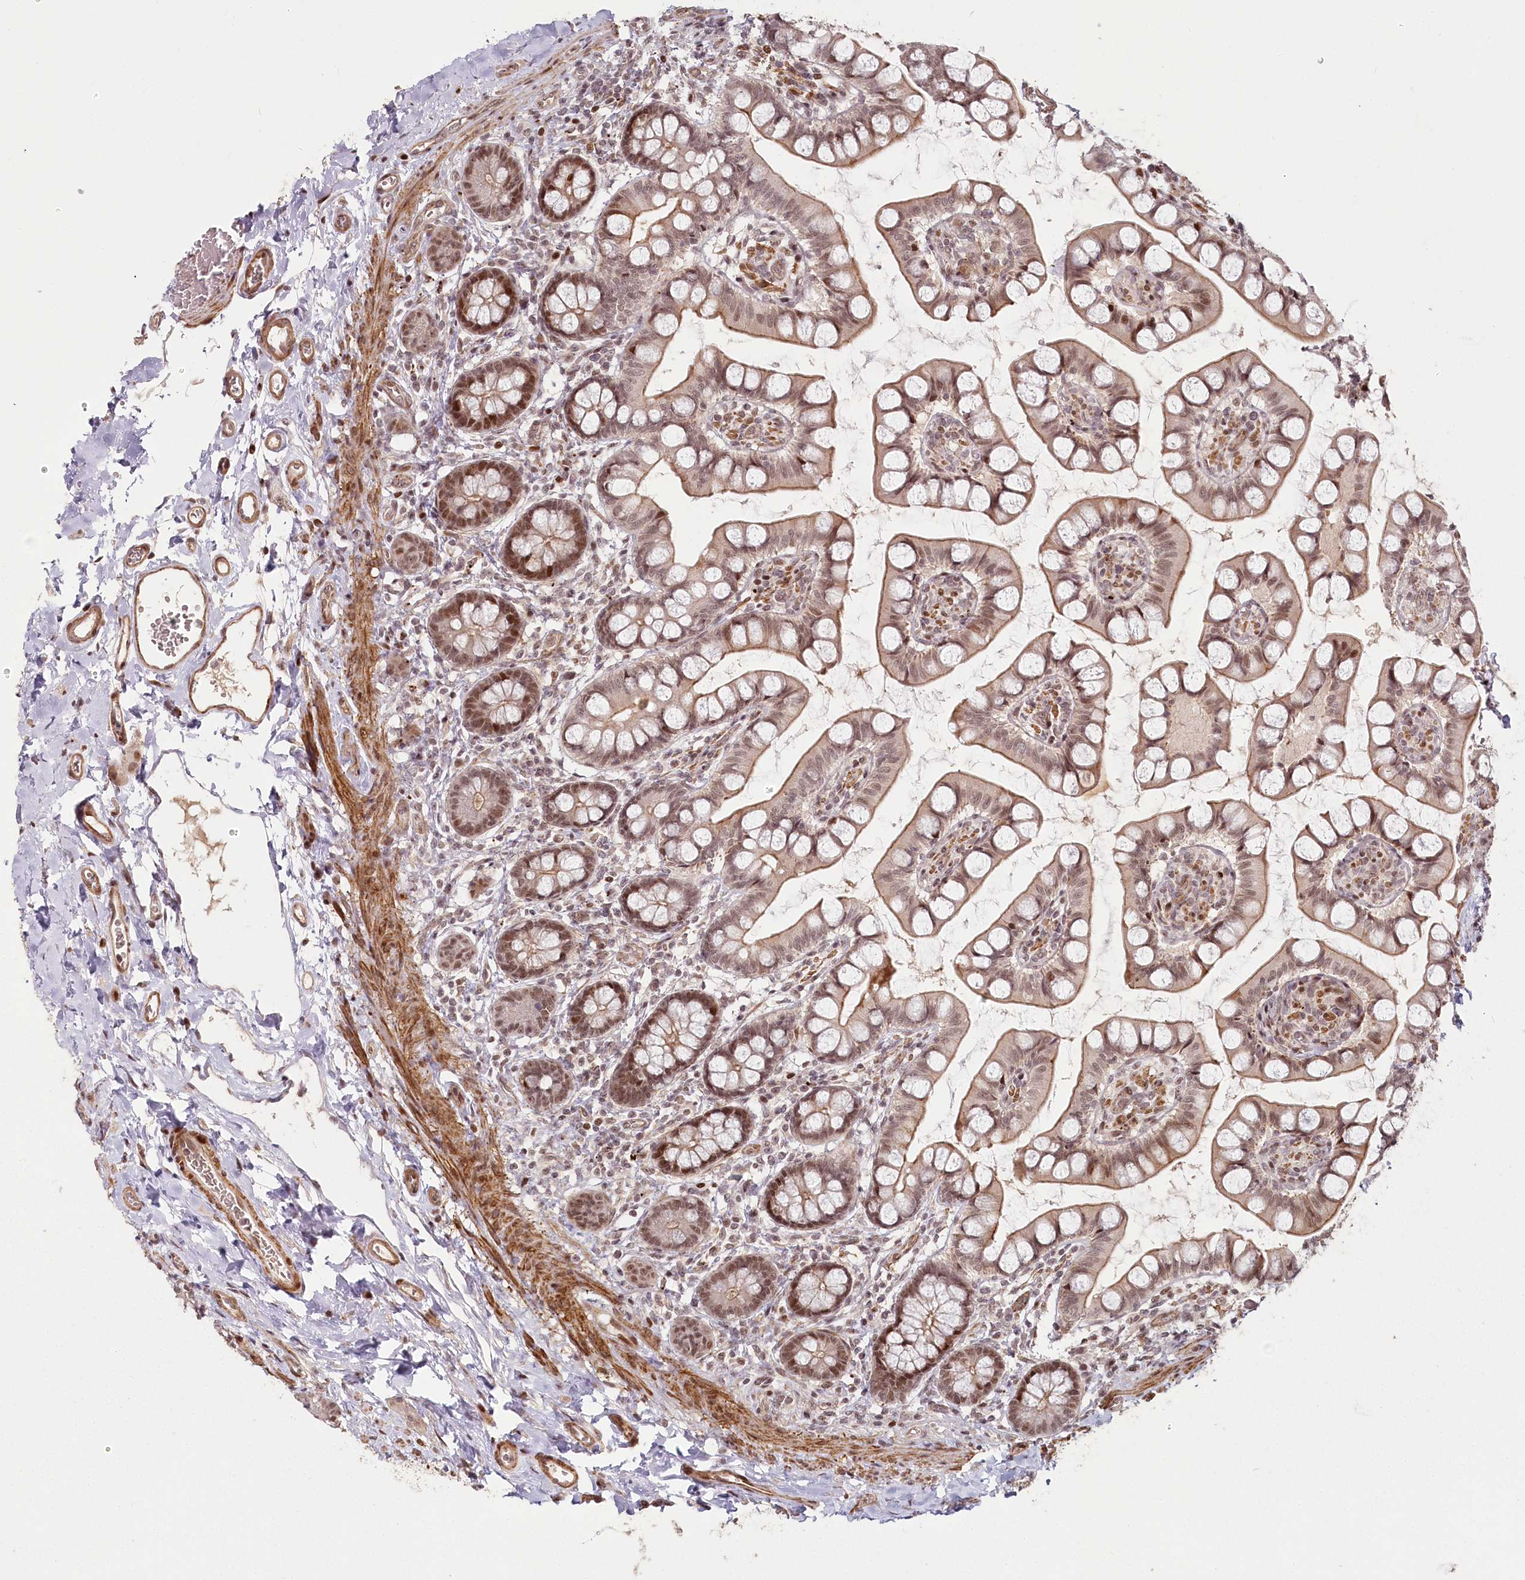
{"staining": {"intensity": "moderate", "quantity": ">75%", "location": "cytoplasmic/membranous,nuclear"}, "tissue": "small intestine", "cell_type": "Glandular cells", "image_type": "normal", "snomed": [{"axis": "morphology", "description": "Normal tissue, NOS"}, {"axis": "topography", "description": "Small intestine"}], "caption": "Glandular cells show moderate cytoplasmic/membranous,nuclear staining in about >75% of cells in normal small intestine. (DAB (3,3'-diaminobenzidine) IHC with brightfield microscopy, high magnification).", "gene": "FAM204A", "patient": {"sex": "male", "age": 52}}